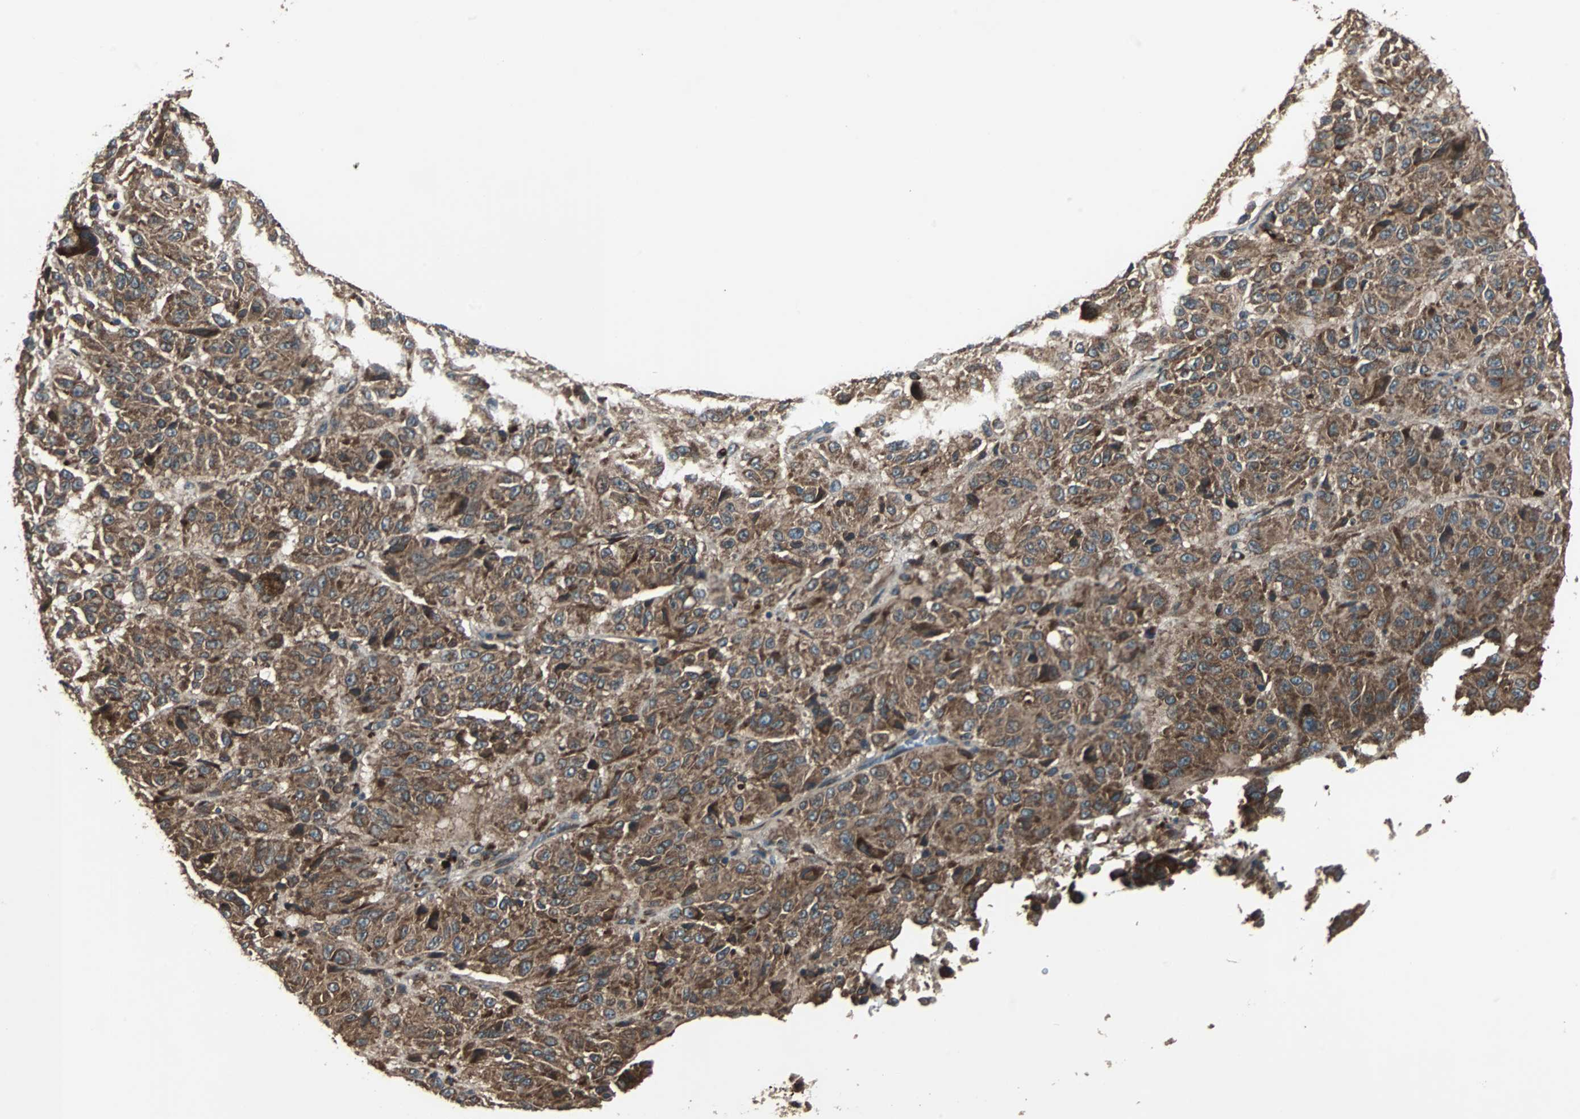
{"staining": {"intensity": "strong", "quantity": ">75%", "location": "cytoplasmic/membranous"}, "tissue": "melanoma", "cell_type": "Tumor cells", "image_type": "cancer", "snomed": [{"axis": "morphology", "description": "Malignant melanoma, Metastatic site"}, {"axis": "topography", "description": "Lung"}], "caption": "Brown immunohistochemical staining in human melanoma exhibits strong cytoplasmic/membranous positivity in approximately >75% of tumor cells. The staining was performed using DAB (3,3'-diaminobenzidine), with brown indicating positive protein expression. Nuclei are stained blue with hematoxylin.", "gene": "RAB7A", "patient": {"sex": "male", "age": 64}}